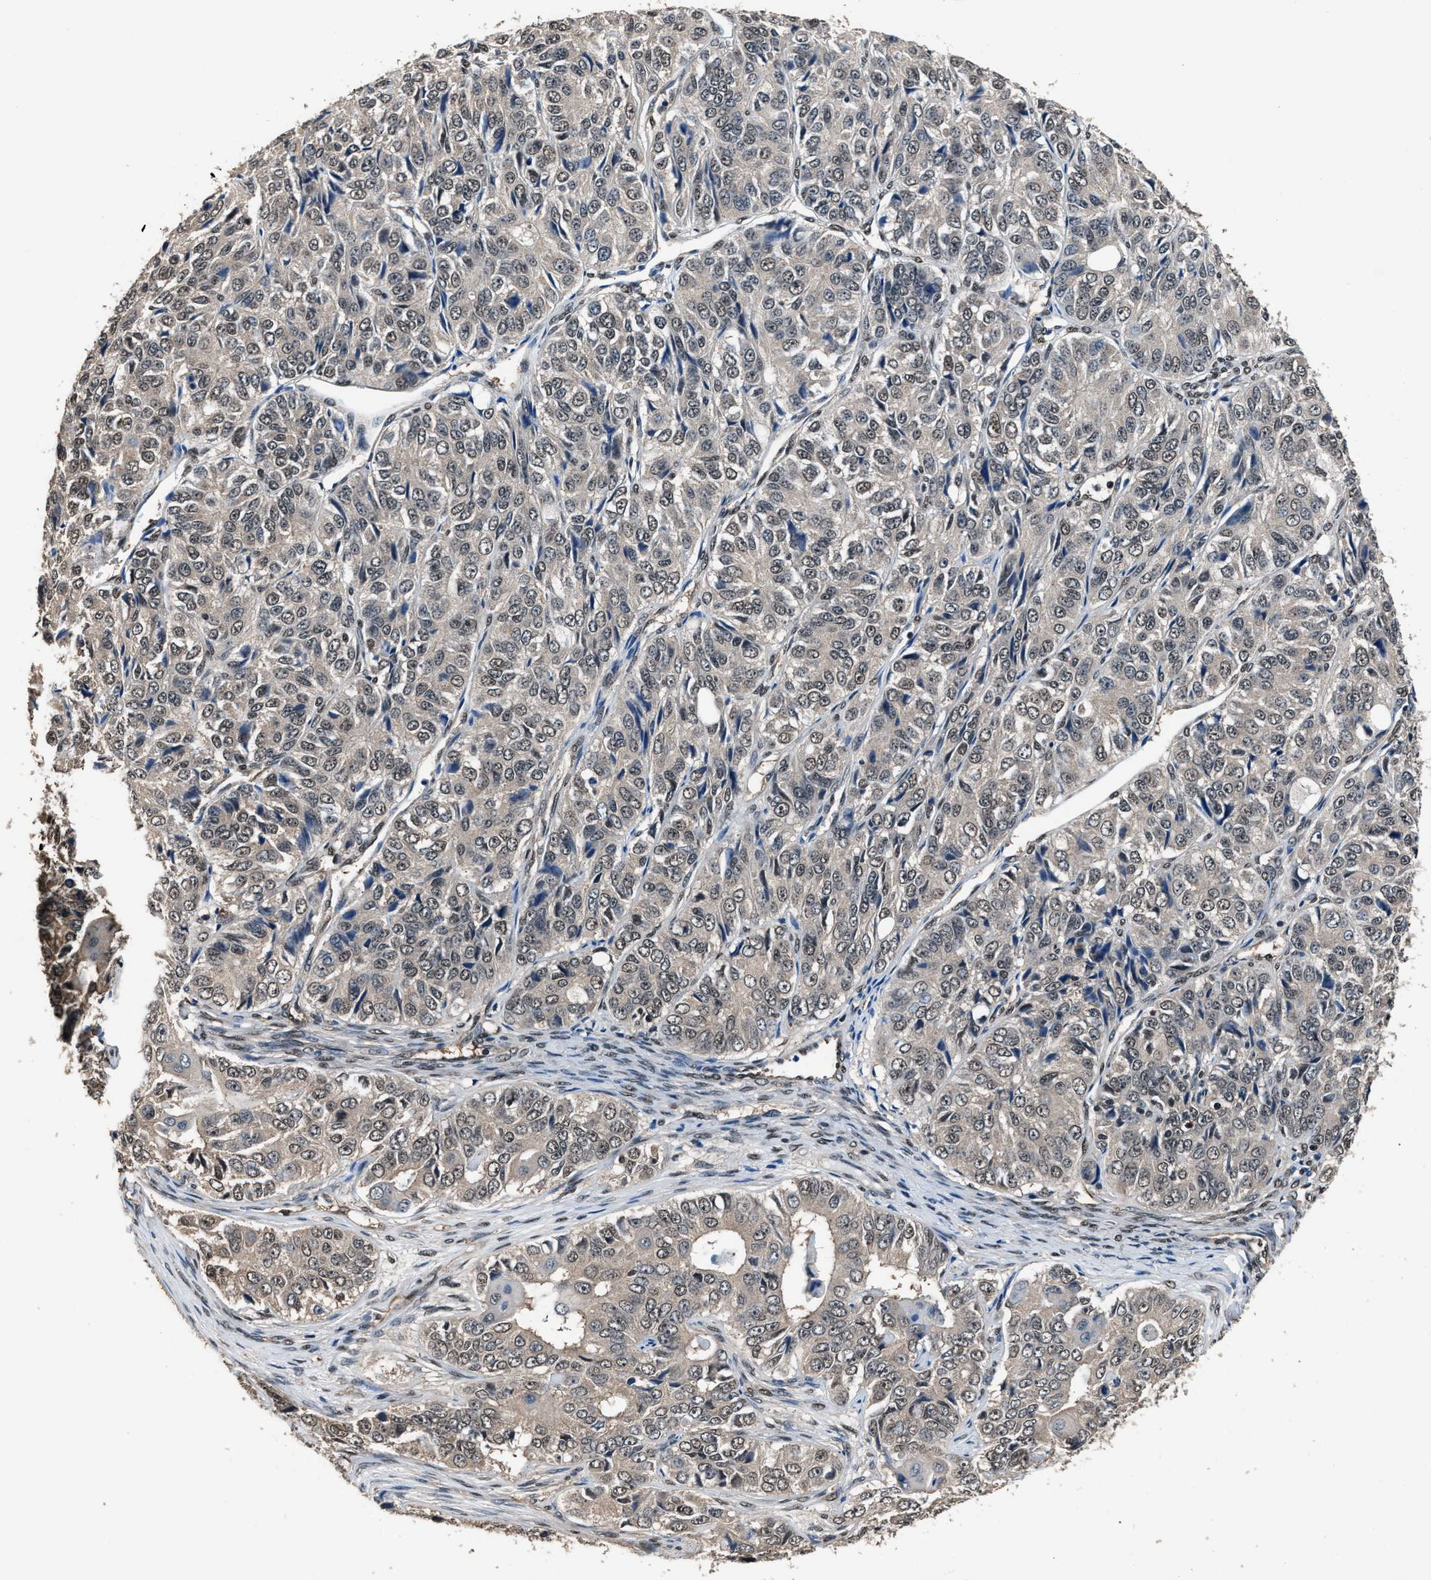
{"staining": {"intensity": "weak", "quantity": "25%-75%", "location": "nuclear"}, "tissue": "ovarian cancer", "cell_type": "Tumor cells", "image_type": "cancer", "snomed": [{"axis": "morphology", "description": "Carcinoma, endometroid"}, {"axis": "topography", "description": "Ovary"}], "caption": "A brown stain shows weak nuclear positivity of a protein in ovarian cancer tumor cells. (brown staining indicates protein expression, while blue staining denotes nuclei).", "gene": "DFFA", "patient": {"sex": "female", "age": 51}}